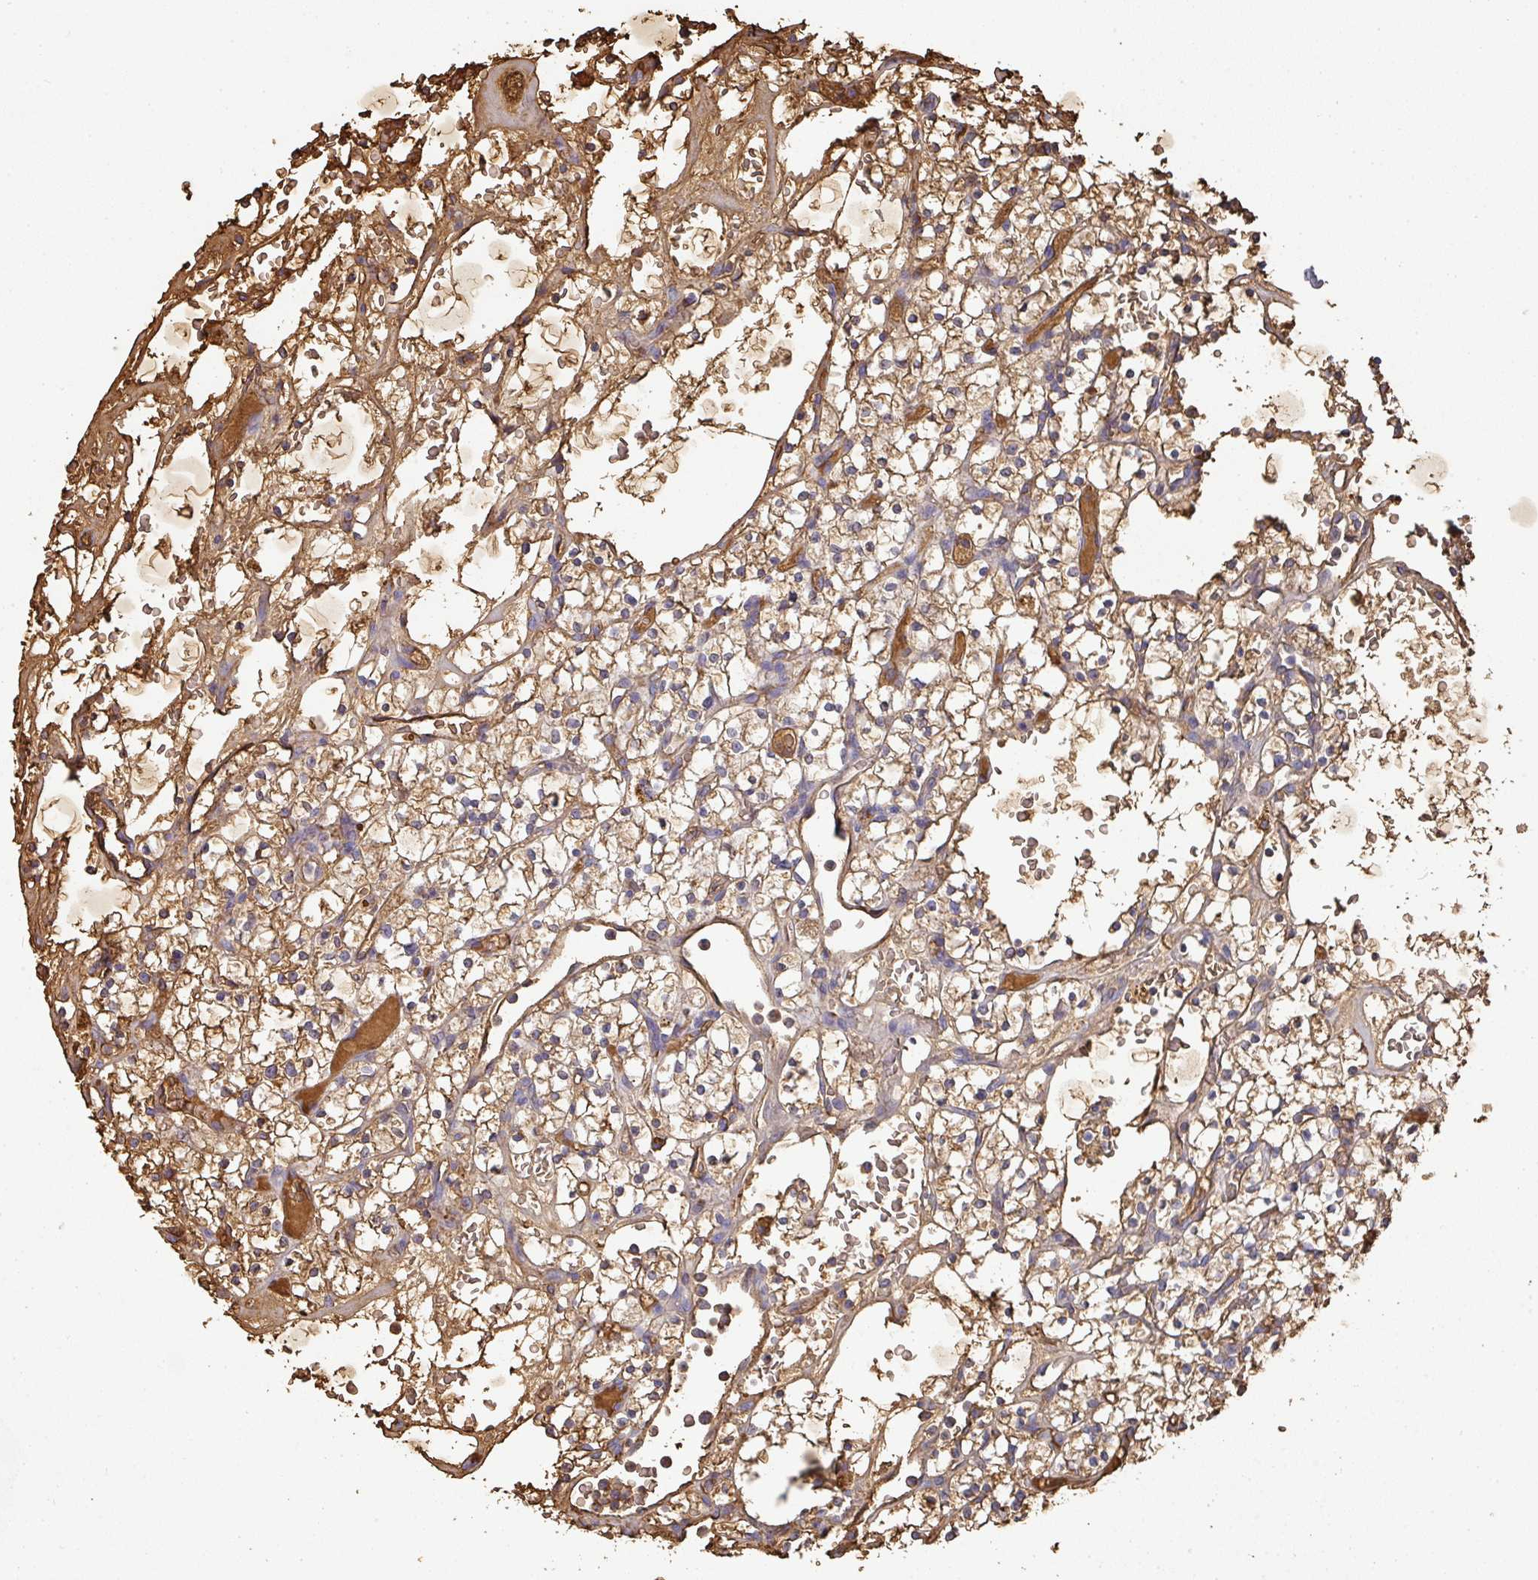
{"staining": {"intensity": "moderate", "quantity": "25%-75%", "location": "cytoplasmic/membranous"}, "tissue": "renal cancer", "cell_type": "Tumor cells", "image_type": "cancer", "snomed": [{"axis": "morphology", "description": "Adenocarcinoma, NOS"}, {"axis": "topography", "description": "Kidney"}], "caption": "A histopathology image showing moderate cytoplasmic/membranous staining in about 25%-75% of tumor cells in renal cancer, as visualized by brown immunohistochemical staining.", "gene": "ALB", "patient": {"sex": "female", "age": 64}}